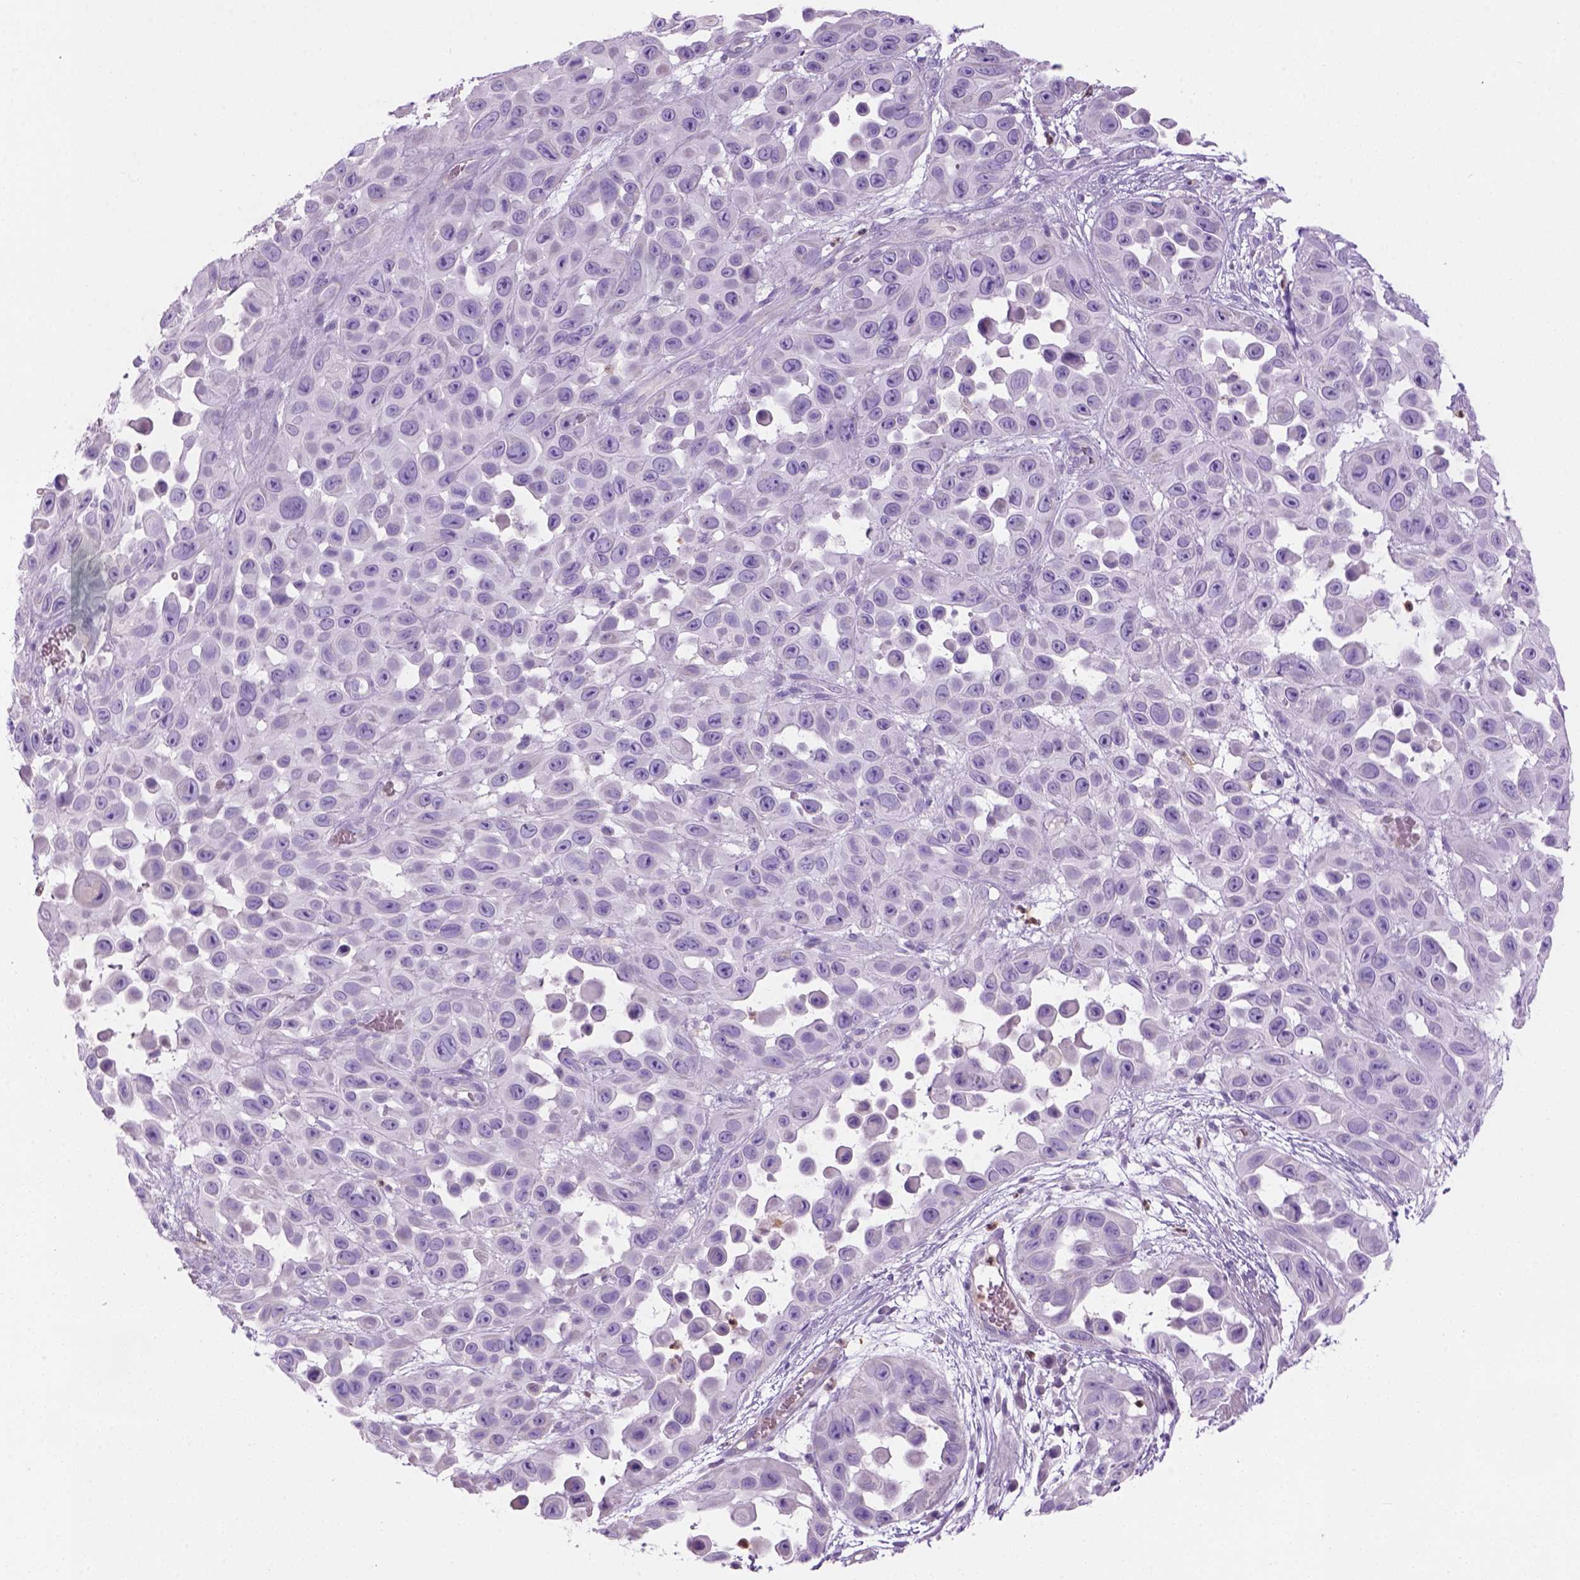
{"staining": {"intensity": "negative", "quantity": "none", "location": "none"}, "tissue": "skin cancer", "cell_type": "Tumor cells", "image_type": "cancer", "snomed": [{"axis": "morphology", "description": "Squamous cell carcinoma, NOS"}, {"axis": "topography", "description": "Skin"}], "caption": "Skin cancer (squamous cell carcinoma) was stained to show a protein in brown. There is no significant staining in tumor cells. (DAB immunohistochemistry (IHC) with hematoxylin counter stain).", "gene": "CD84", "patient": {"sex": "male", "age": 81}}